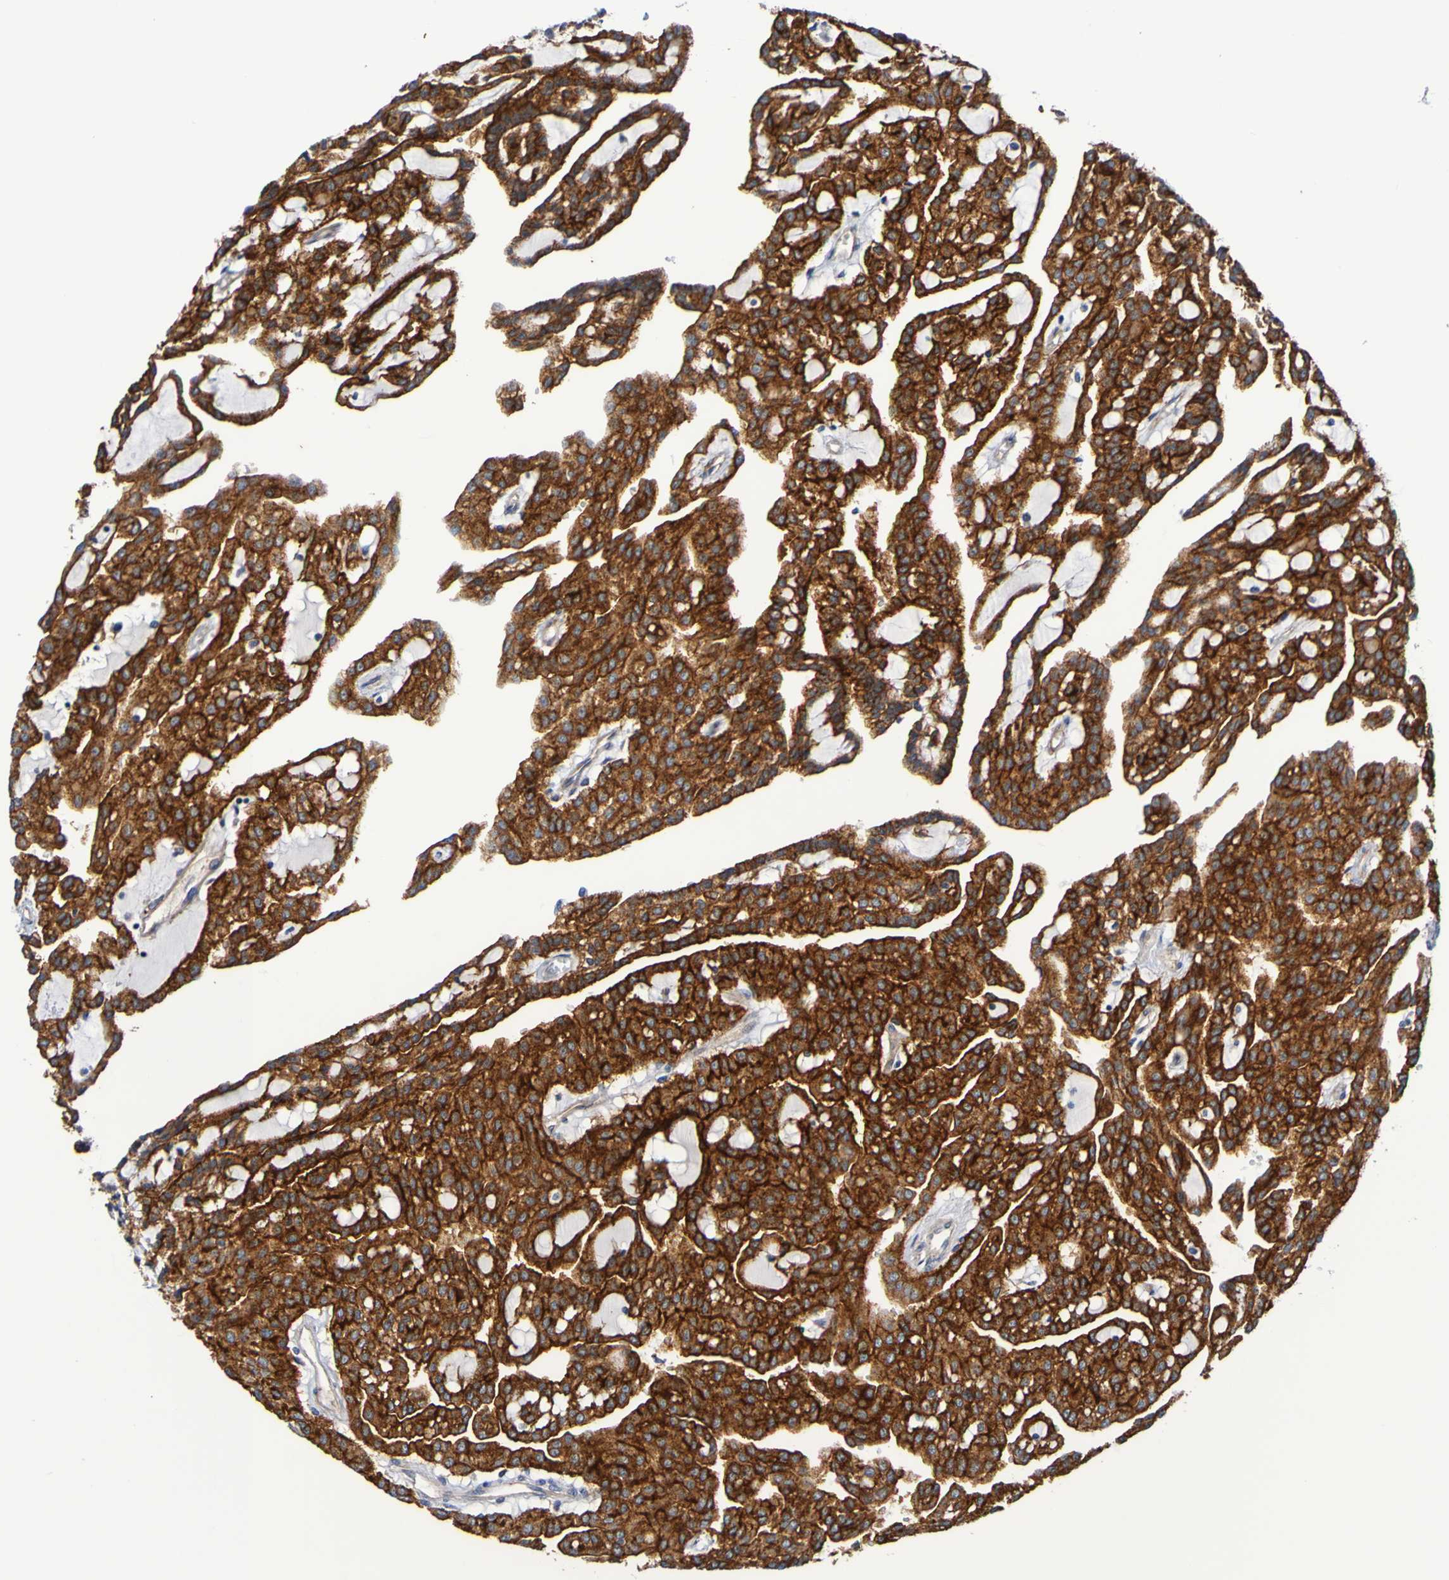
{"staining": {"intensity": "strong", "quantity": ">75%", "location": "cytoplasmic/membranous"}, "tissue": "renal cancer", "cell_type": "Tumor cells", "image_type": "cancer", "snomed": [{"axis": "morphology", "description": "Adenocarcinoma, NOS"}, {"axis": "topography", "description": "Kidney"}], "caption": "High-magnification brightfield microscopy of adenocarcinoma (renal) stained with DAB (3,3'-diaminobenzidine) (brown) and counterstained with hematoxylin (blue). tumor cells exhibit strong cytoplasmic/membranous expression is seen in about>75% of cells.", "gene": "GJB1", "patient": {"sex": "male", "age": 63}}